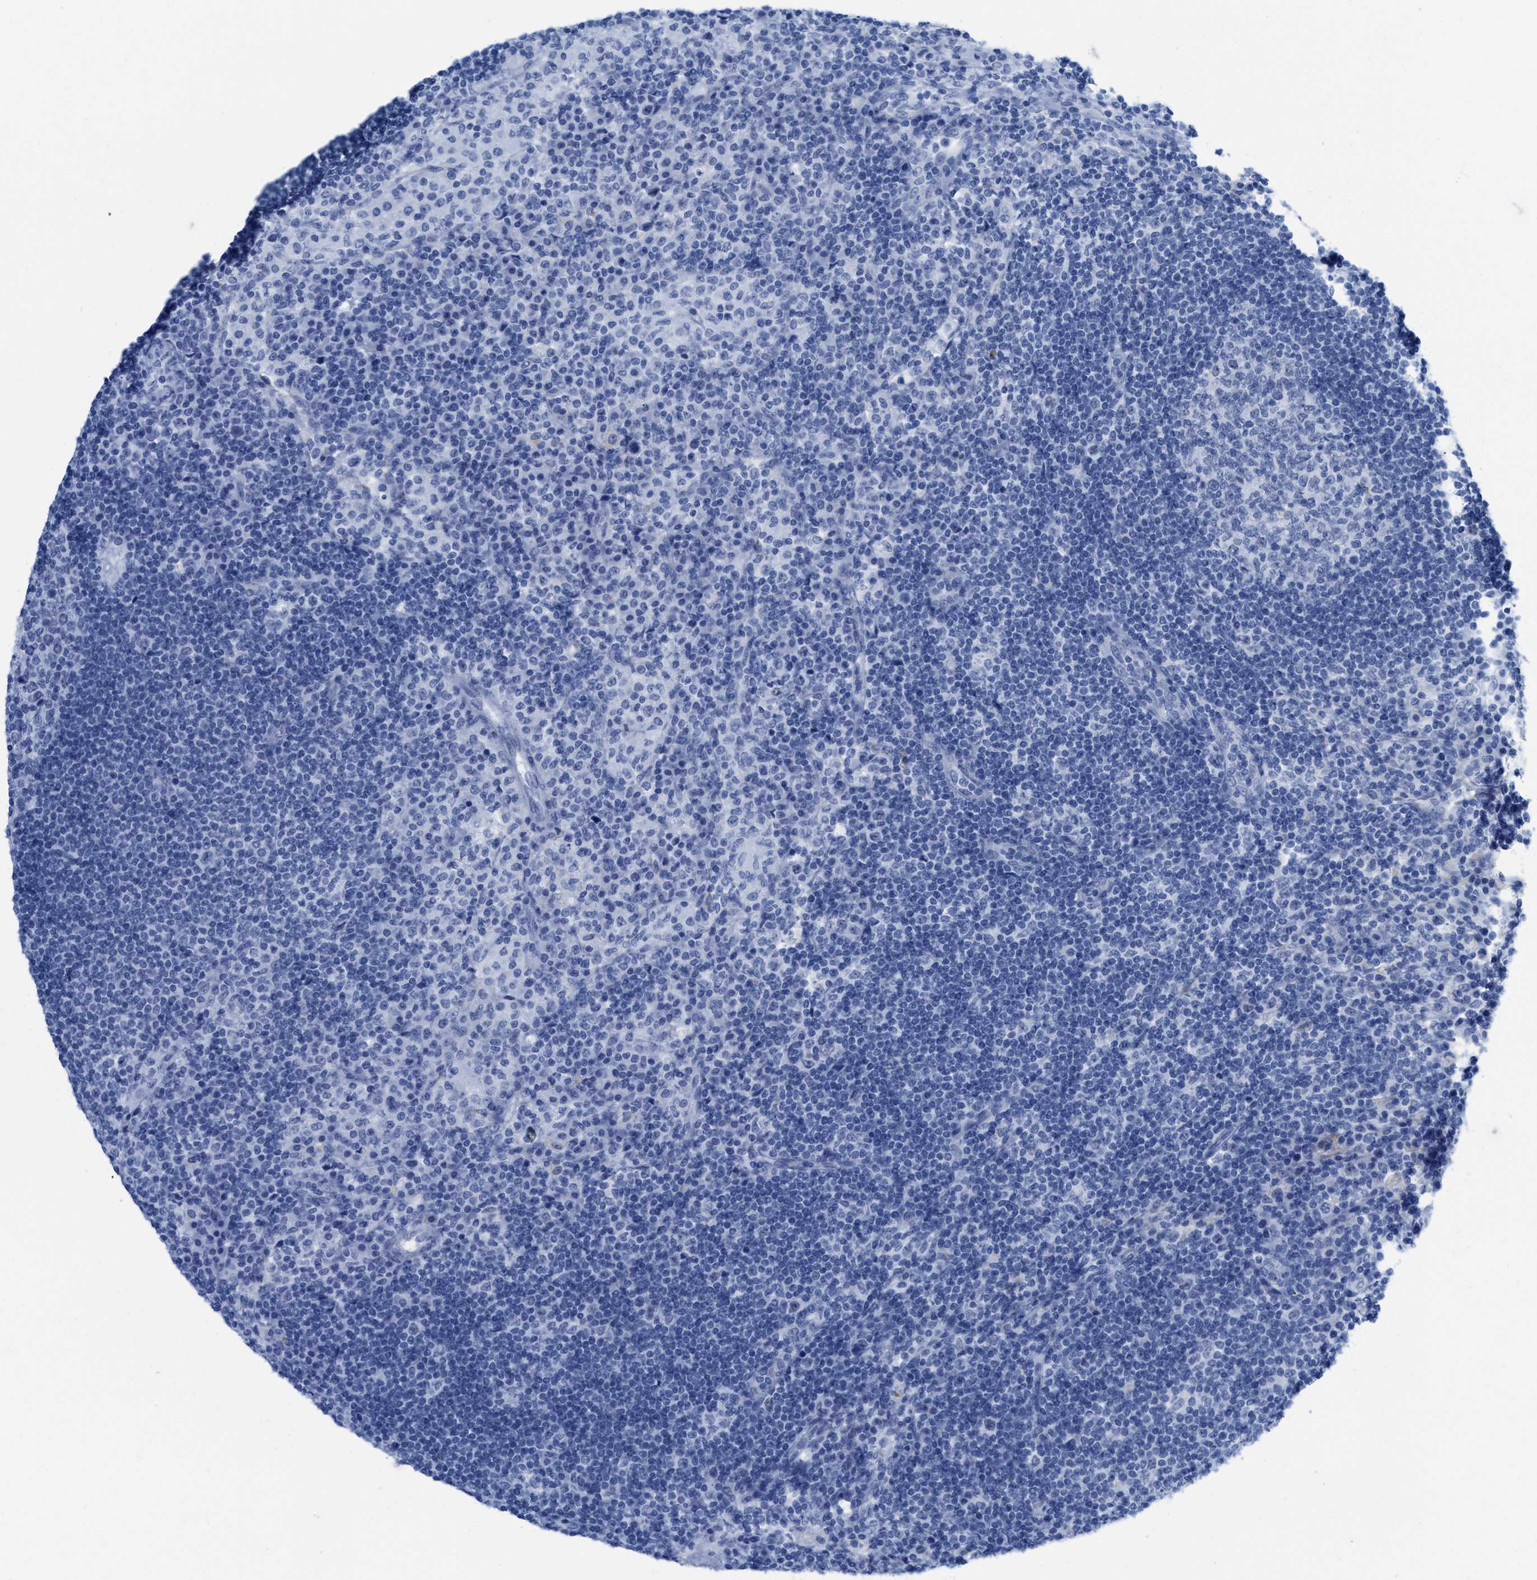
{"staining": {"intensity": "negative", "quantity": "none", "location": "none"}, "tissue": "lymph node", "cell_type": "Germinal center cells", "image_type": "normal", "snomed": [{"axis": "morphology", "description": "Normal tissue, NOS"}, {"axis": "topography", "description": "Lymph node"}], "caption": "A high-resolution photomicrograph shows immunohistochemistry staining of benign lymph node, which displays no significant positivity in germinal center cells.", "gene": "WDR4", "patient": {"sex": "female", "age": 53}}